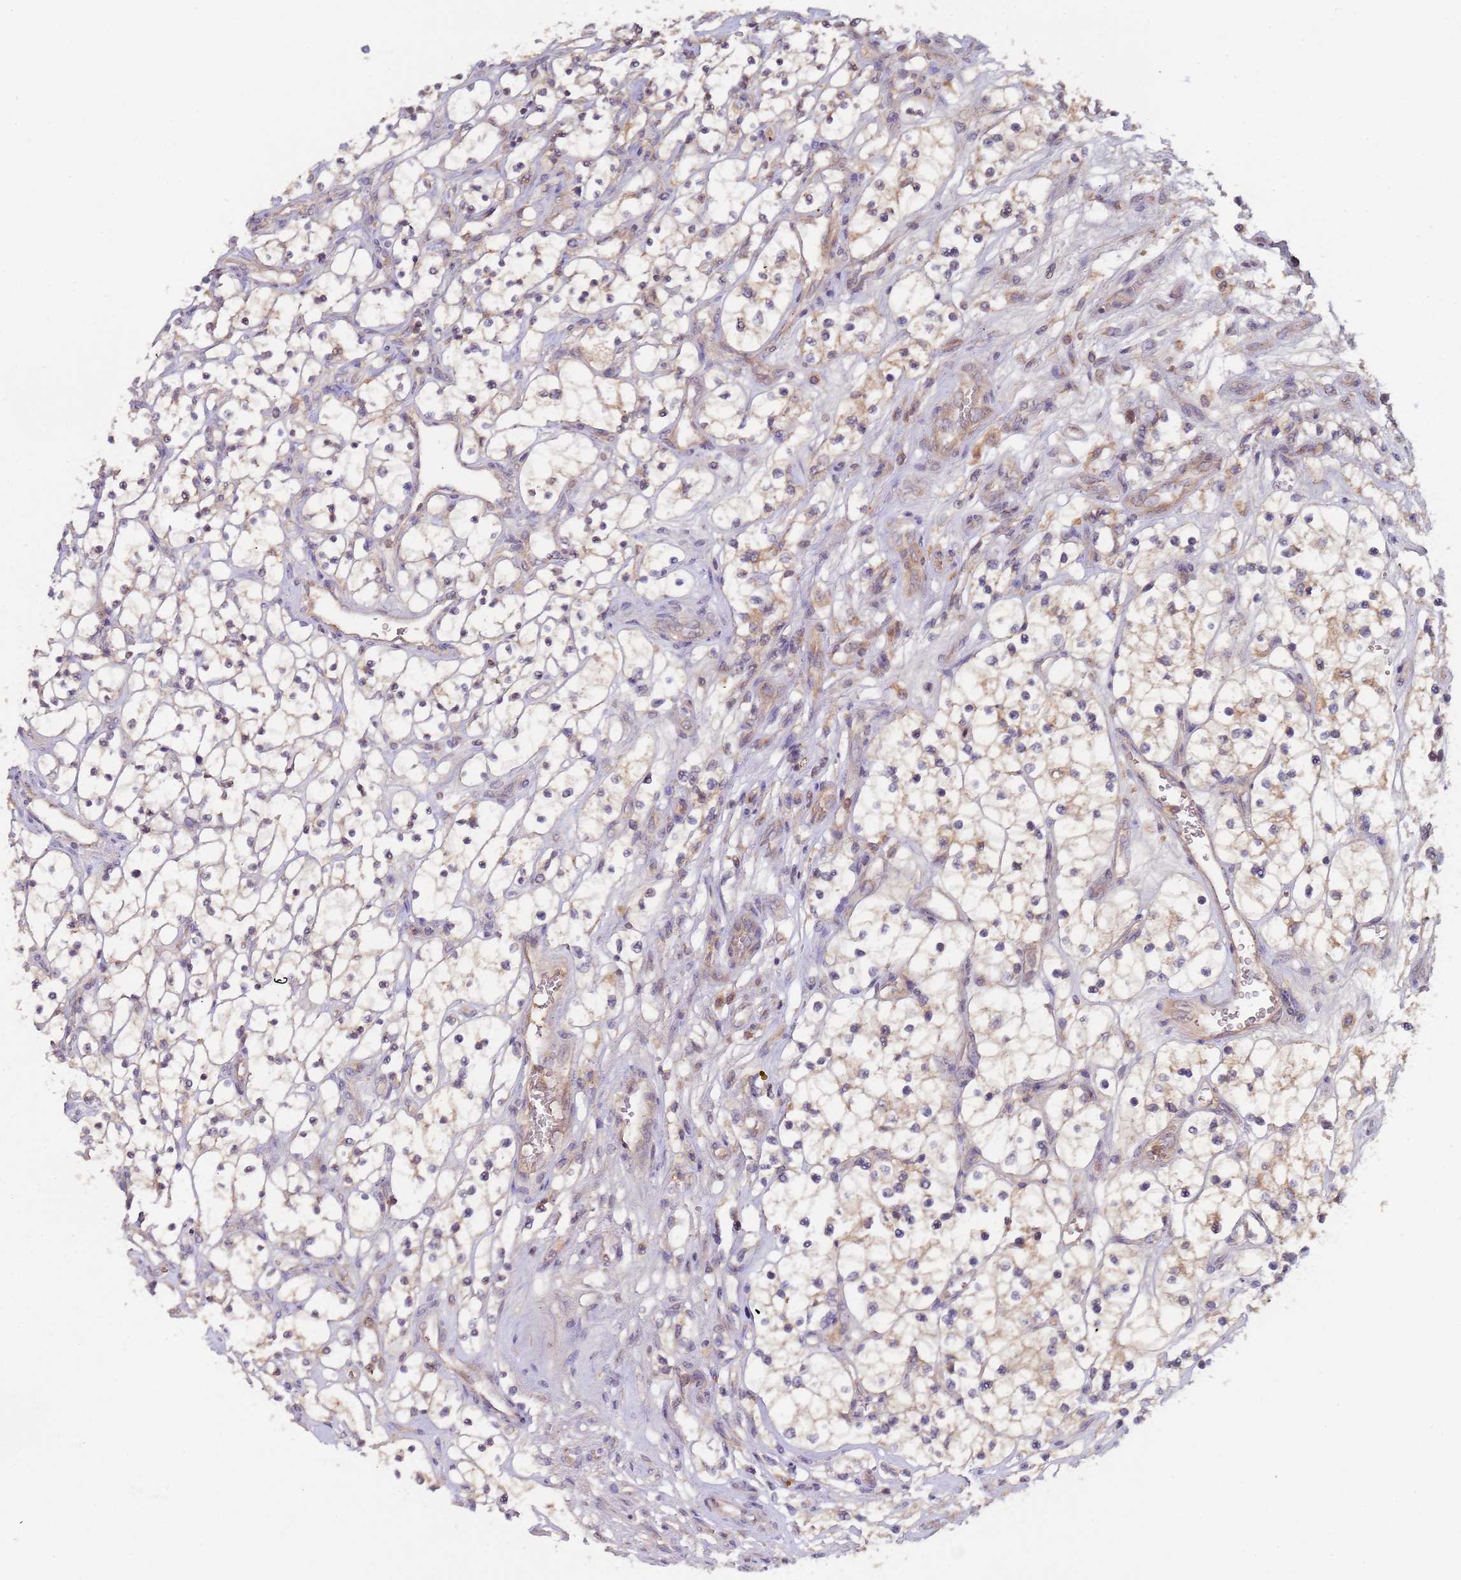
{"staining": {"intensity": "moderate", "quantity": "<25%", "location": "cytoplasmic/membranous"}, "tissue": "renal cancer", "cell_type": "Tumor cells", "image_type": "cancer", "snomed": [{"axis": "morphology", "description": "Adenocarcinoma, NOS"}, {"axis": "topography", "description": "Kidney"}], "caption": "This histopathology image exhibits immunohistochemistry staining of renal cancer (adenocarcinoma), with low moderate cytoplasmic/membranous expression in approximately <25% of tumor cells.", "gene": "OR5A2", "patient": {"sex": "female", "age": 69}}